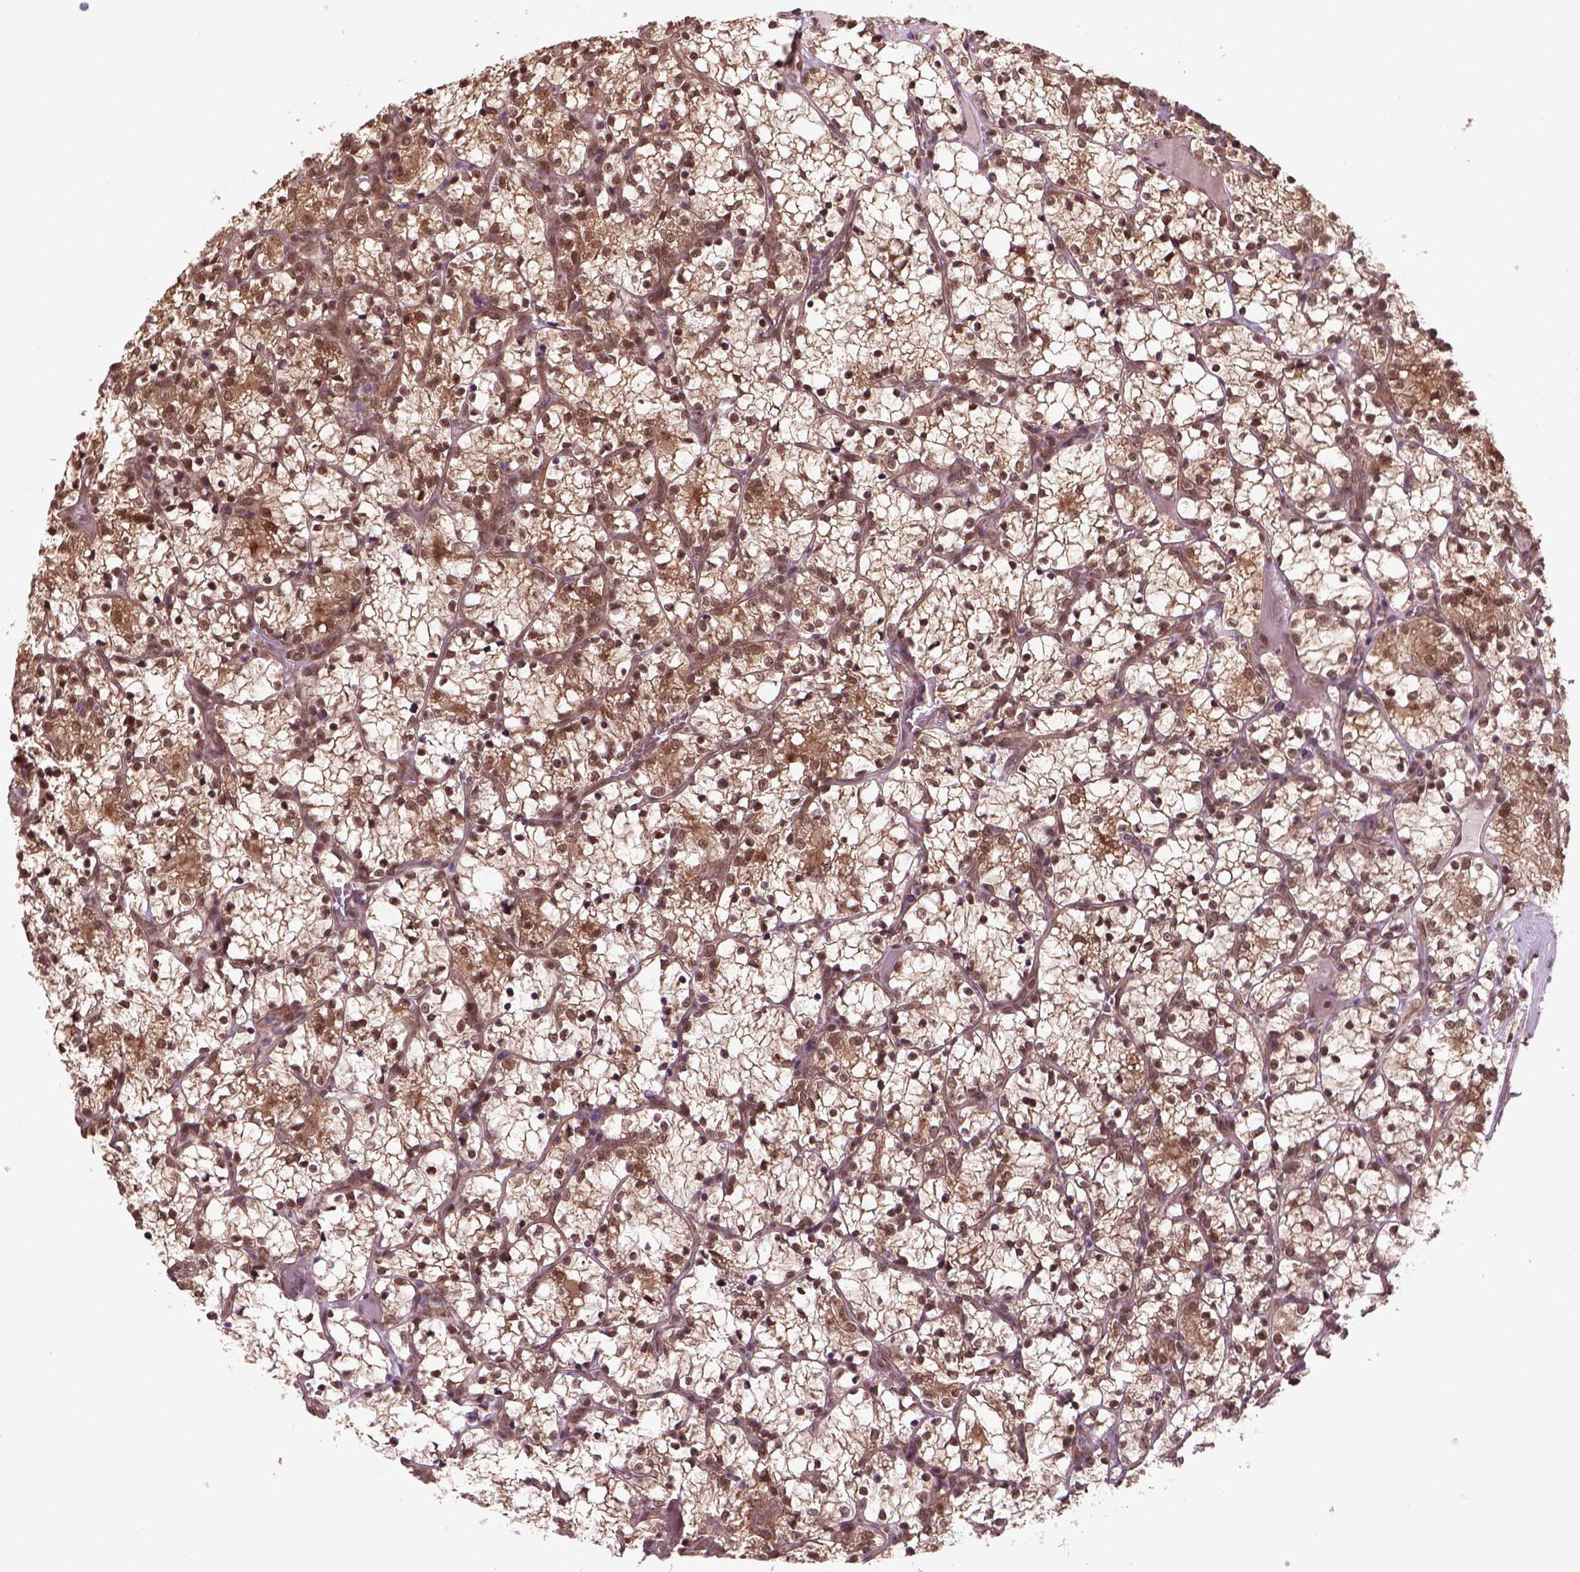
{"staining": {"intensity": "moderate", "quantity": ">75%", "location": "cytoplasmic/membranous,nuclear"}, "tissue": "renal cancer", "cell_type": "Tumor cells", "image_type": "cancer", "snomed": [{"axis": "morphology", "description": "Adenocarcinoma, NOS"}, {"axis": "topography", "description": "Kidney"}], "caption": "The micrograph reveals immunohistochemical staining of renal cancer. There is moderate cytoplasmic/membranous and nuclear expression is seen in approximately >75% of tumor cells.", "gene": "NUDT9", "patient": {"sex": "female", "age": 69}}